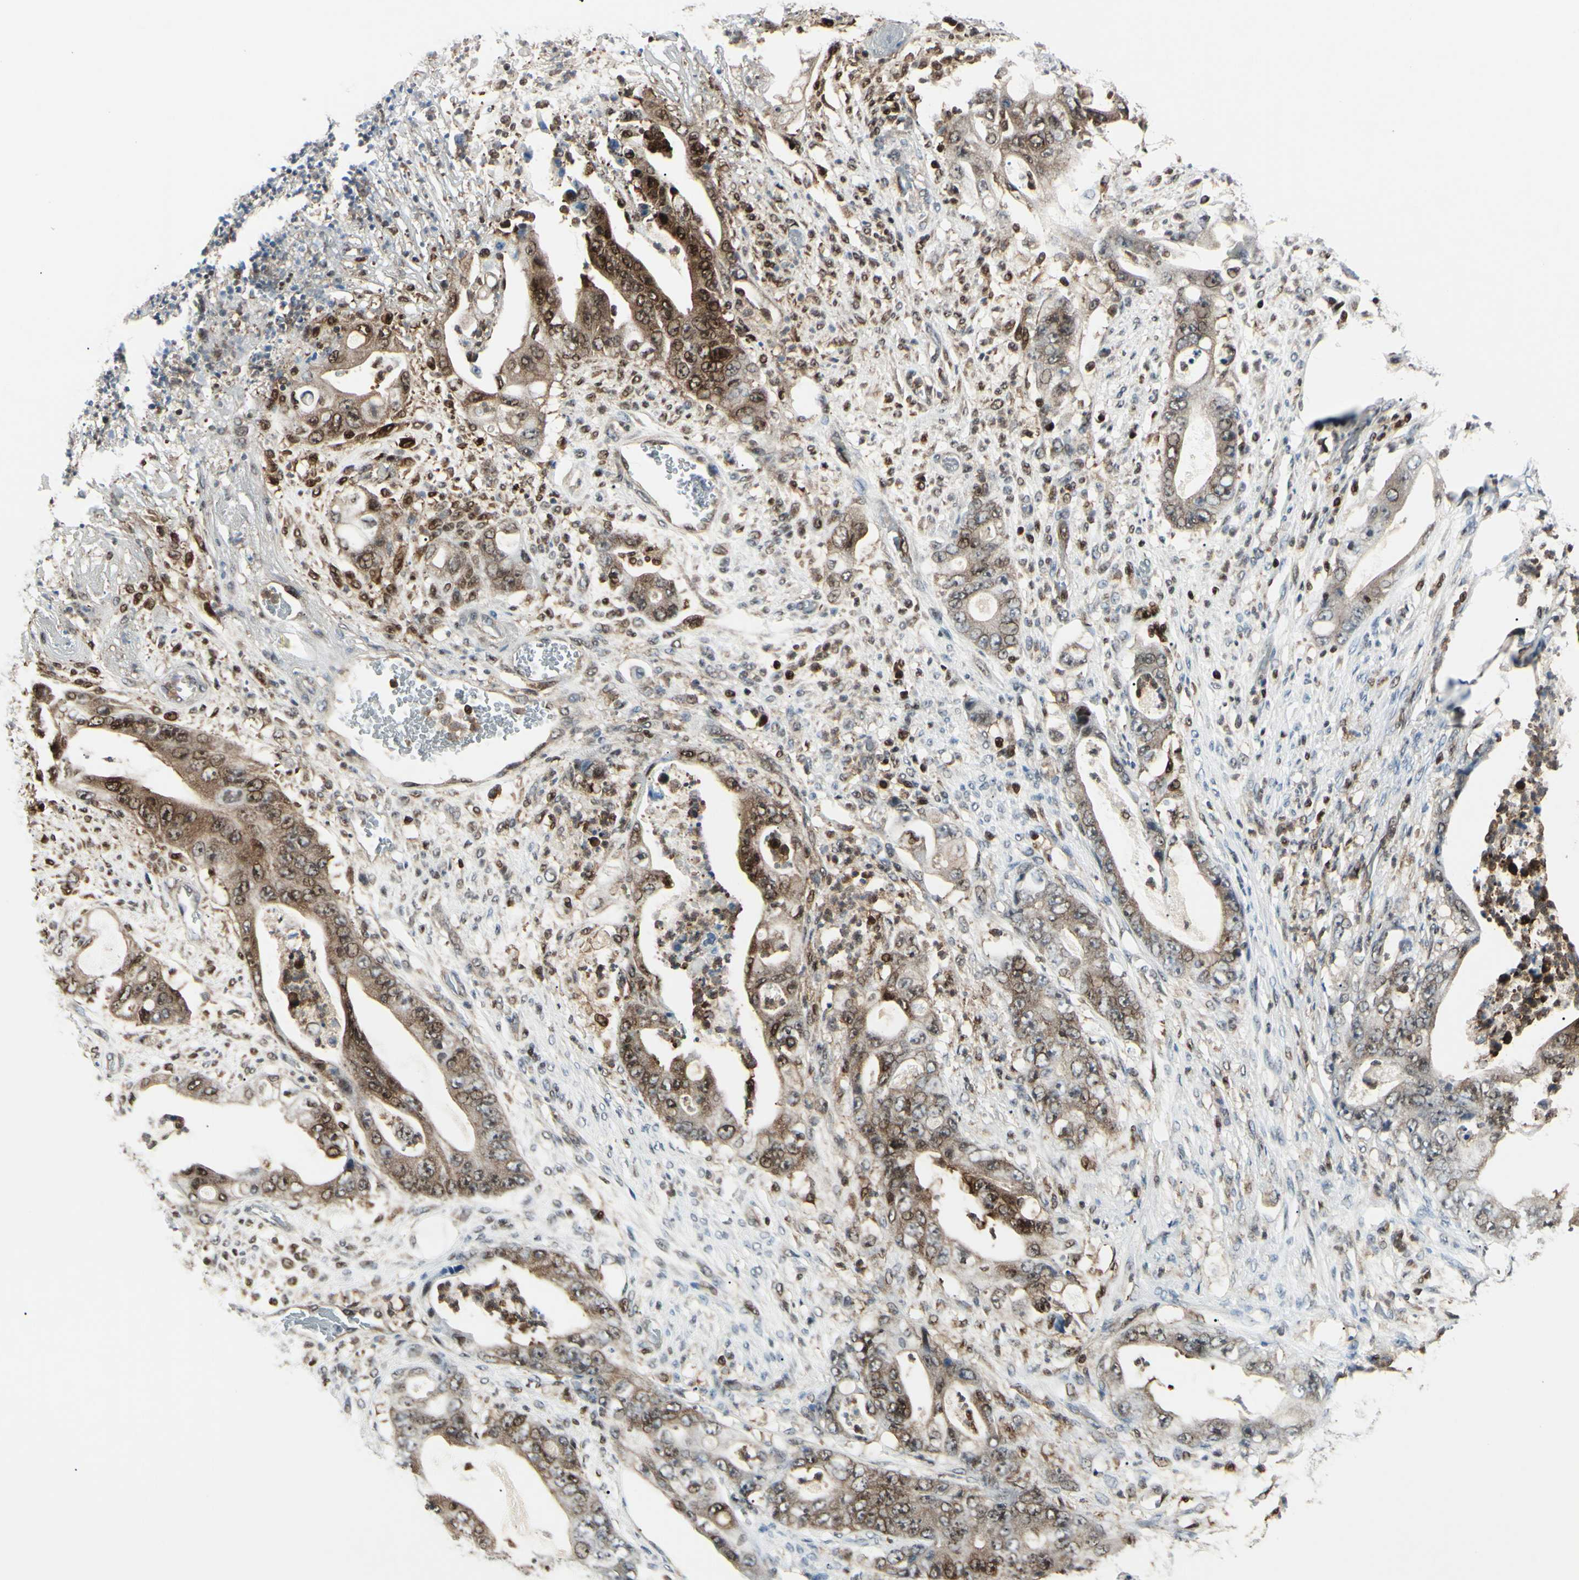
{"staining": {"intensity": "moderate", "quantity": "<25%", "location": "cytoplasmic/membranous,nuclear"}, "tissue": "stomach cancer", "cell_type": "Tumor cells", "image_type": "cancer", "snomed": [{"axis": "morphology", "description": "Adenocarcinoma, NOS"}, {"axis": "topography", "description": "Stomach"}], "caption": "Protein staining by immunohistochemistry reveals moderate cytoplasmic/membranous and nuclear expression in approximately <25% of tumor cells in stomach cancer (adenocarcinoma). Immunohistochemistry stains the protein of interest in brown and the nuclei are stained blue.", "gene": "PGK1", "patient": {"sex": "female", "age": 73}}